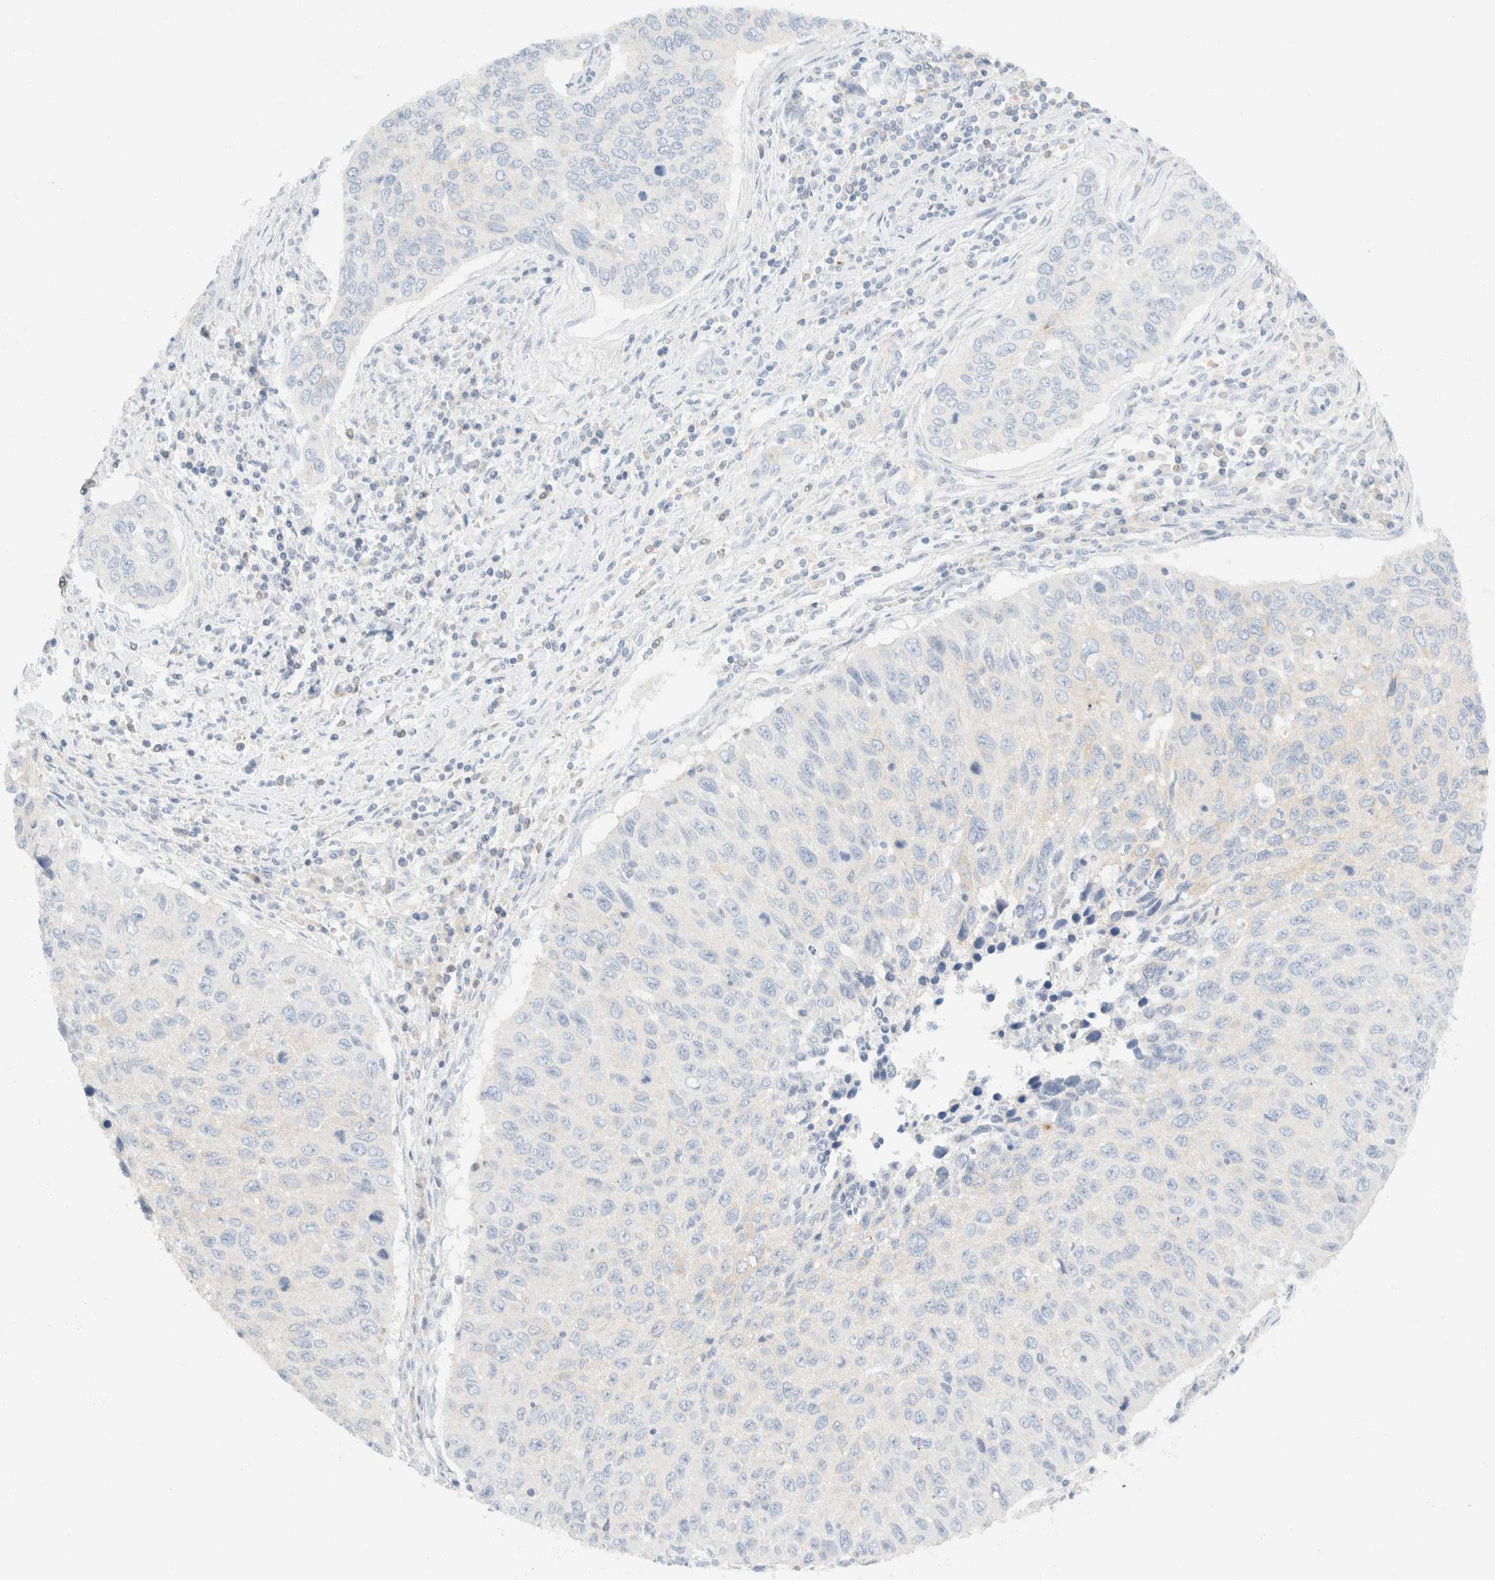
{"staining": {"intensity": "negative", "quantity": "none", "location": "none"}, "tissue": "cervical cancer", "cell_type": "Tumor cells", "image_type": "cancer", "snomed": [{"axis": "morphology", "description": "Squamous cell carcinoma, NOS"}, {"axis": "topography", "description": "Cervix"}], "caption": "Protein analysis of cervical squamous cell carcinoma reveals no significant positivity in tumor cells.", "gene": "SH3GLB2", "patient": {"sex": "female", "age": 53}}